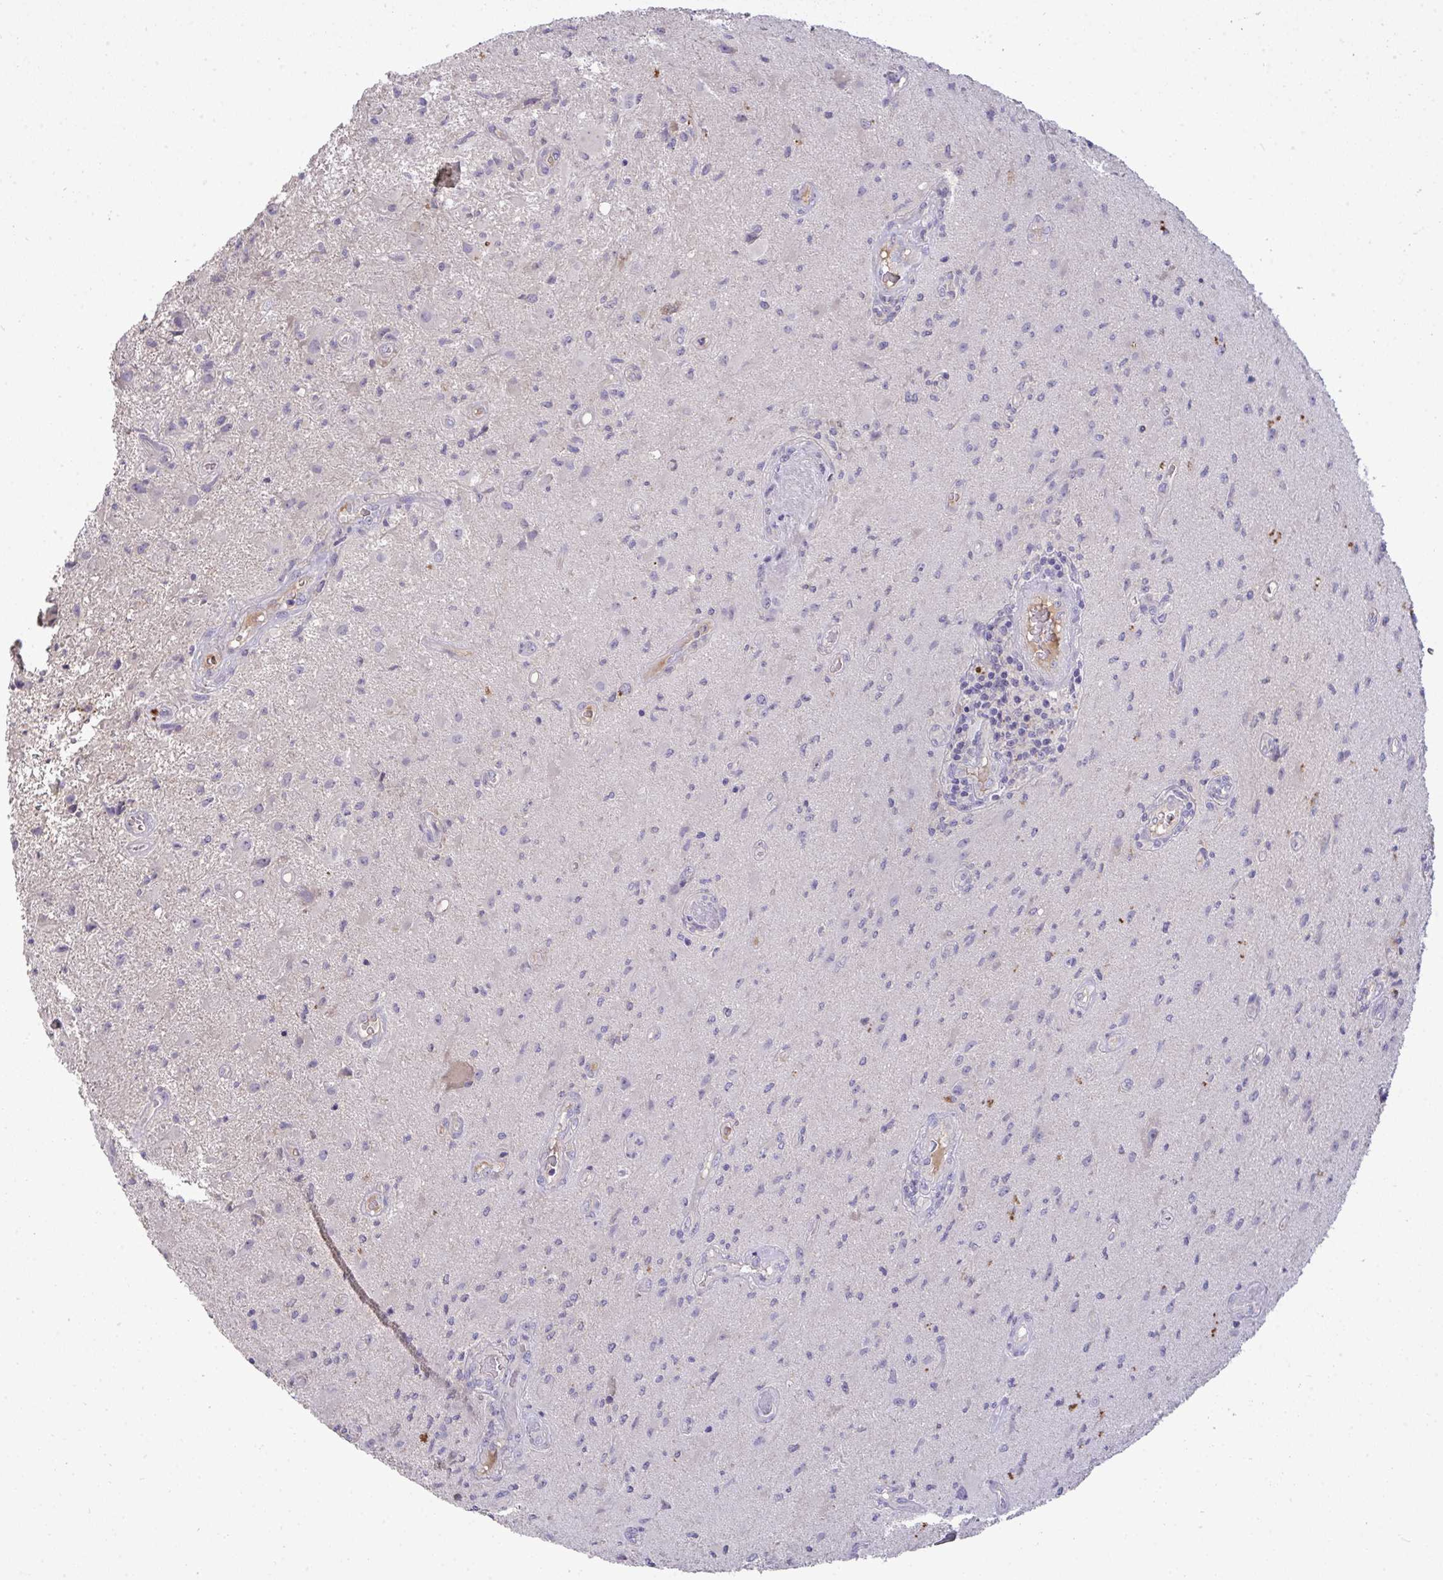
{"staining": {"intensity": "negative", "quantity": "none", "location": "none"}, "tissue": "glioma", "cell_type": "Tumor cells", "image_type": "cancer", "snomed": [{"axis": "morphology", "description": "Glioma, malignant, High grade"}, {"axis": "topography", "description": "Brain"}], "caption": "IHC photomicrograph of neoplastic tissue: human malignant glioma (high-grade) stained with DAB (3,3'-diaminobenzidine) demonstrates no significant protein positivity in tumor cells.", "gene": "ZNF581", "patient": {"sex": "male", "age": 67}}